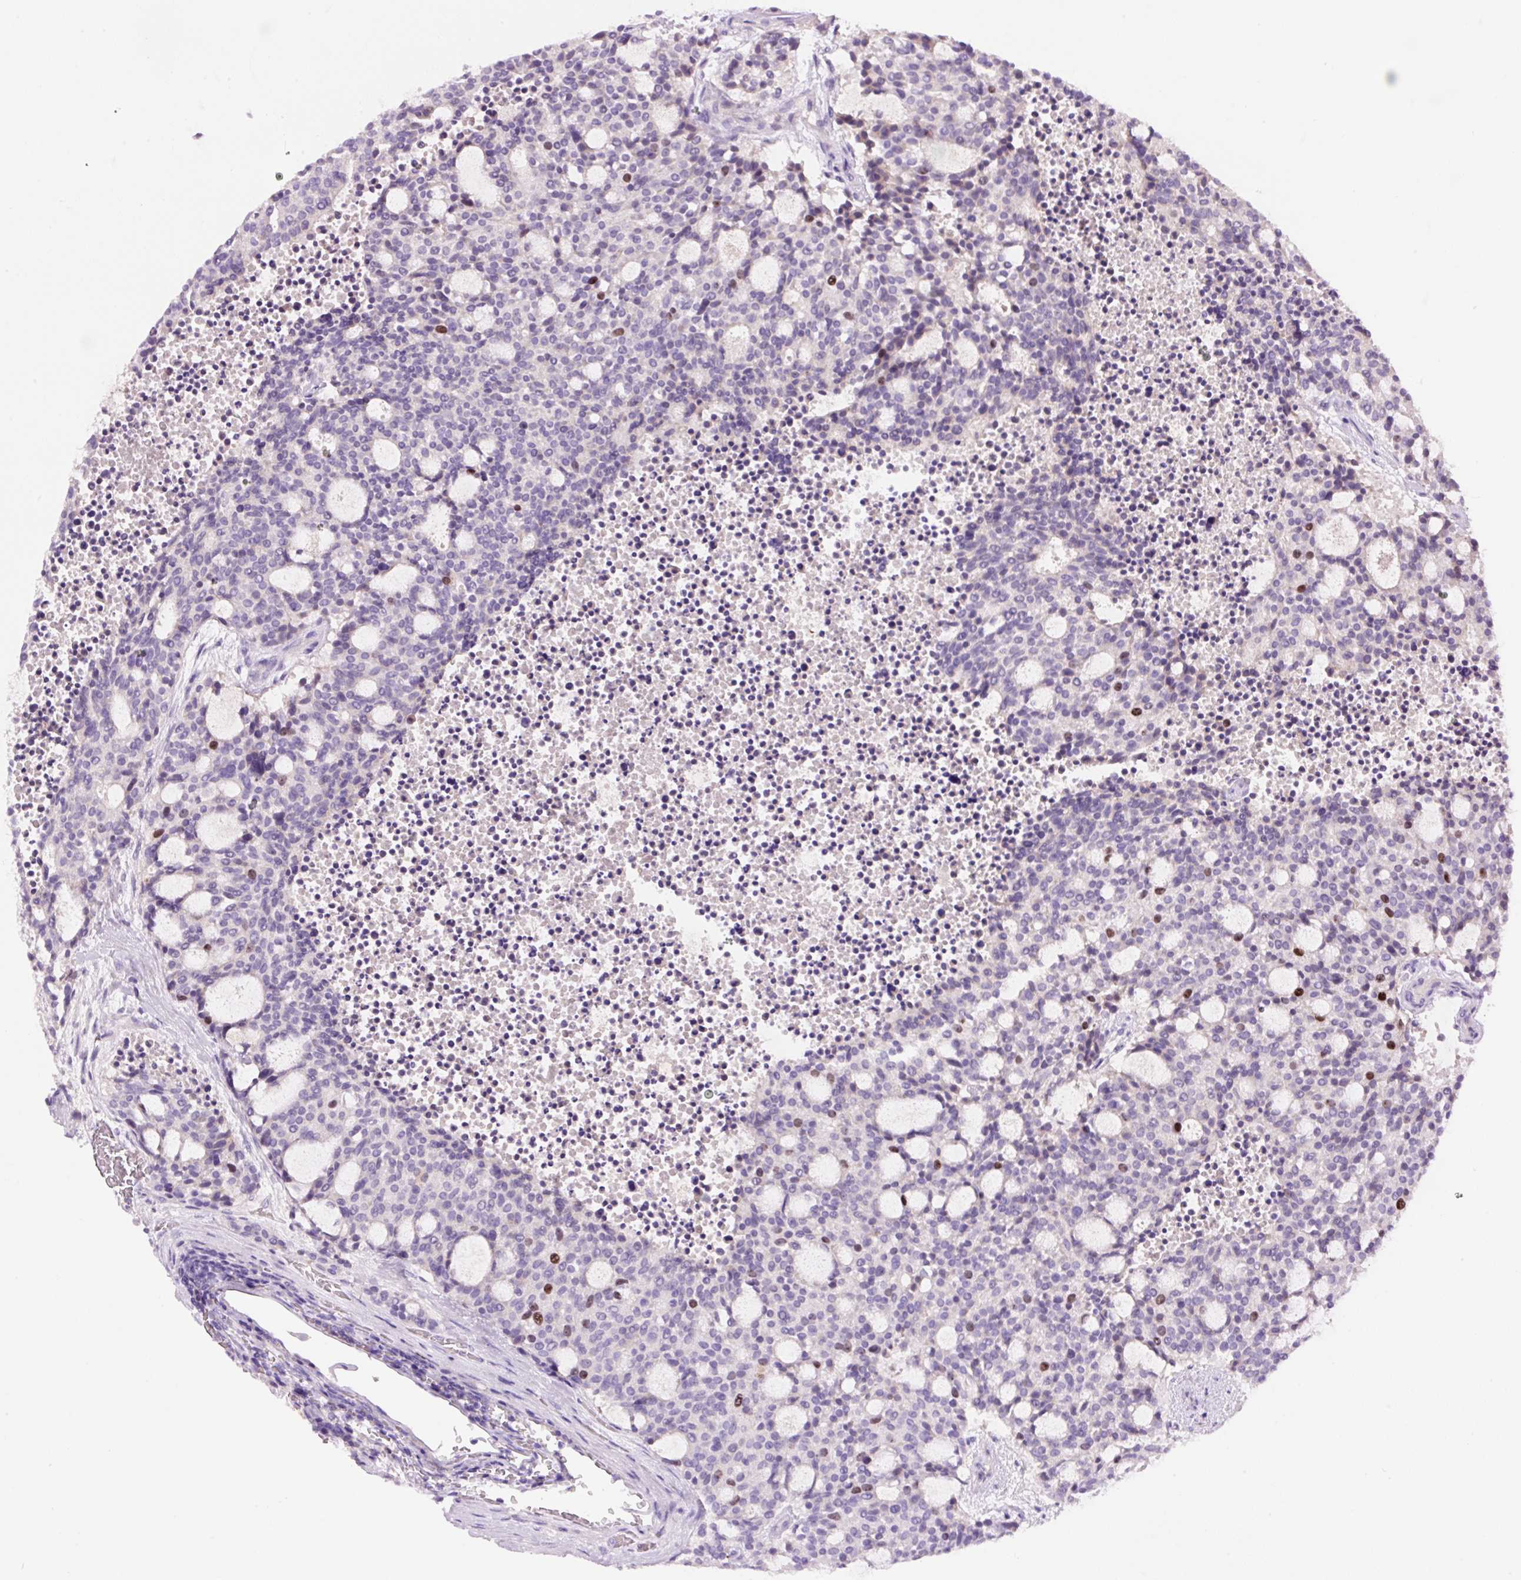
{"staining": {"intensity": "moderate", "quantity": "<25%", "location": "nuclear"}, "tissue": "carcinoid", "cell_type": "Tumor cells", "image_type": "cancer", "snomed": [{"axis": "morphology", "description": "Carcinoid, malignant, NOS"}, {"axis": "topography", "description": "Pancreas"}], "caption": "This image displays immunohistochemistry staining of human carcinoid (malignant), with low moderate nuclear expression in approximately <25% of tumor cells.", "gene": "DPPA4", "patient": {"sex": "female", "age": 54}}